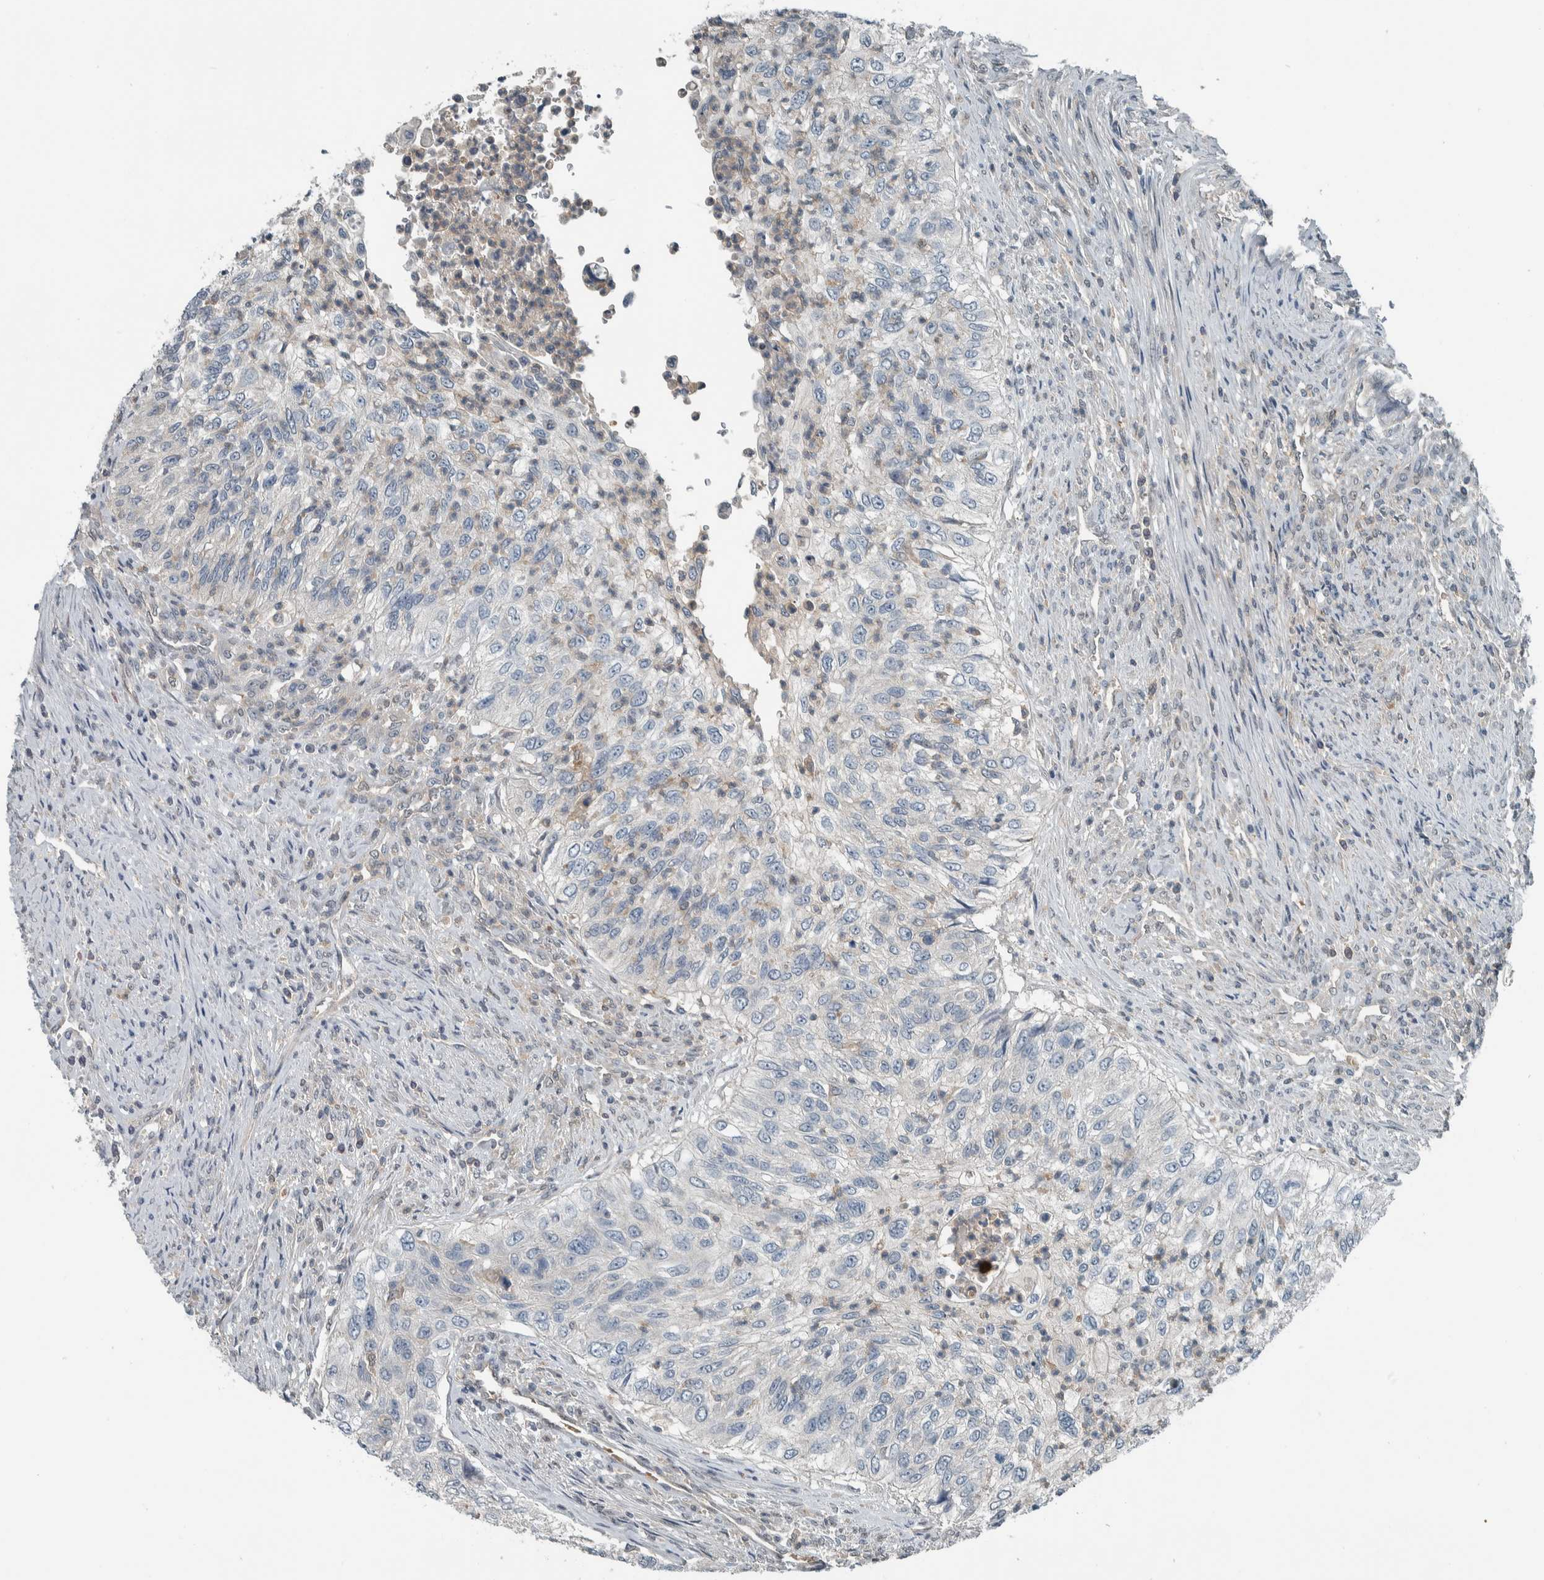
{"staining": {"intensity": "negative", "quantity": "none", "location": "none"}, "tissue": "urothelial cancer", "cell_type": "Tumor cells", "image_type": "cancer", "snomed": [{"axis": "morphology", "description": "Urothelial carcinoma, High grade"}, {"axis": "topography", "description": "Urinary bladder"}], "caption": "An image of human urothelial cancer is negative for staining in tumor cells.", "gene": "ALAD", "patient": {"sex": "female", "age": 60}}